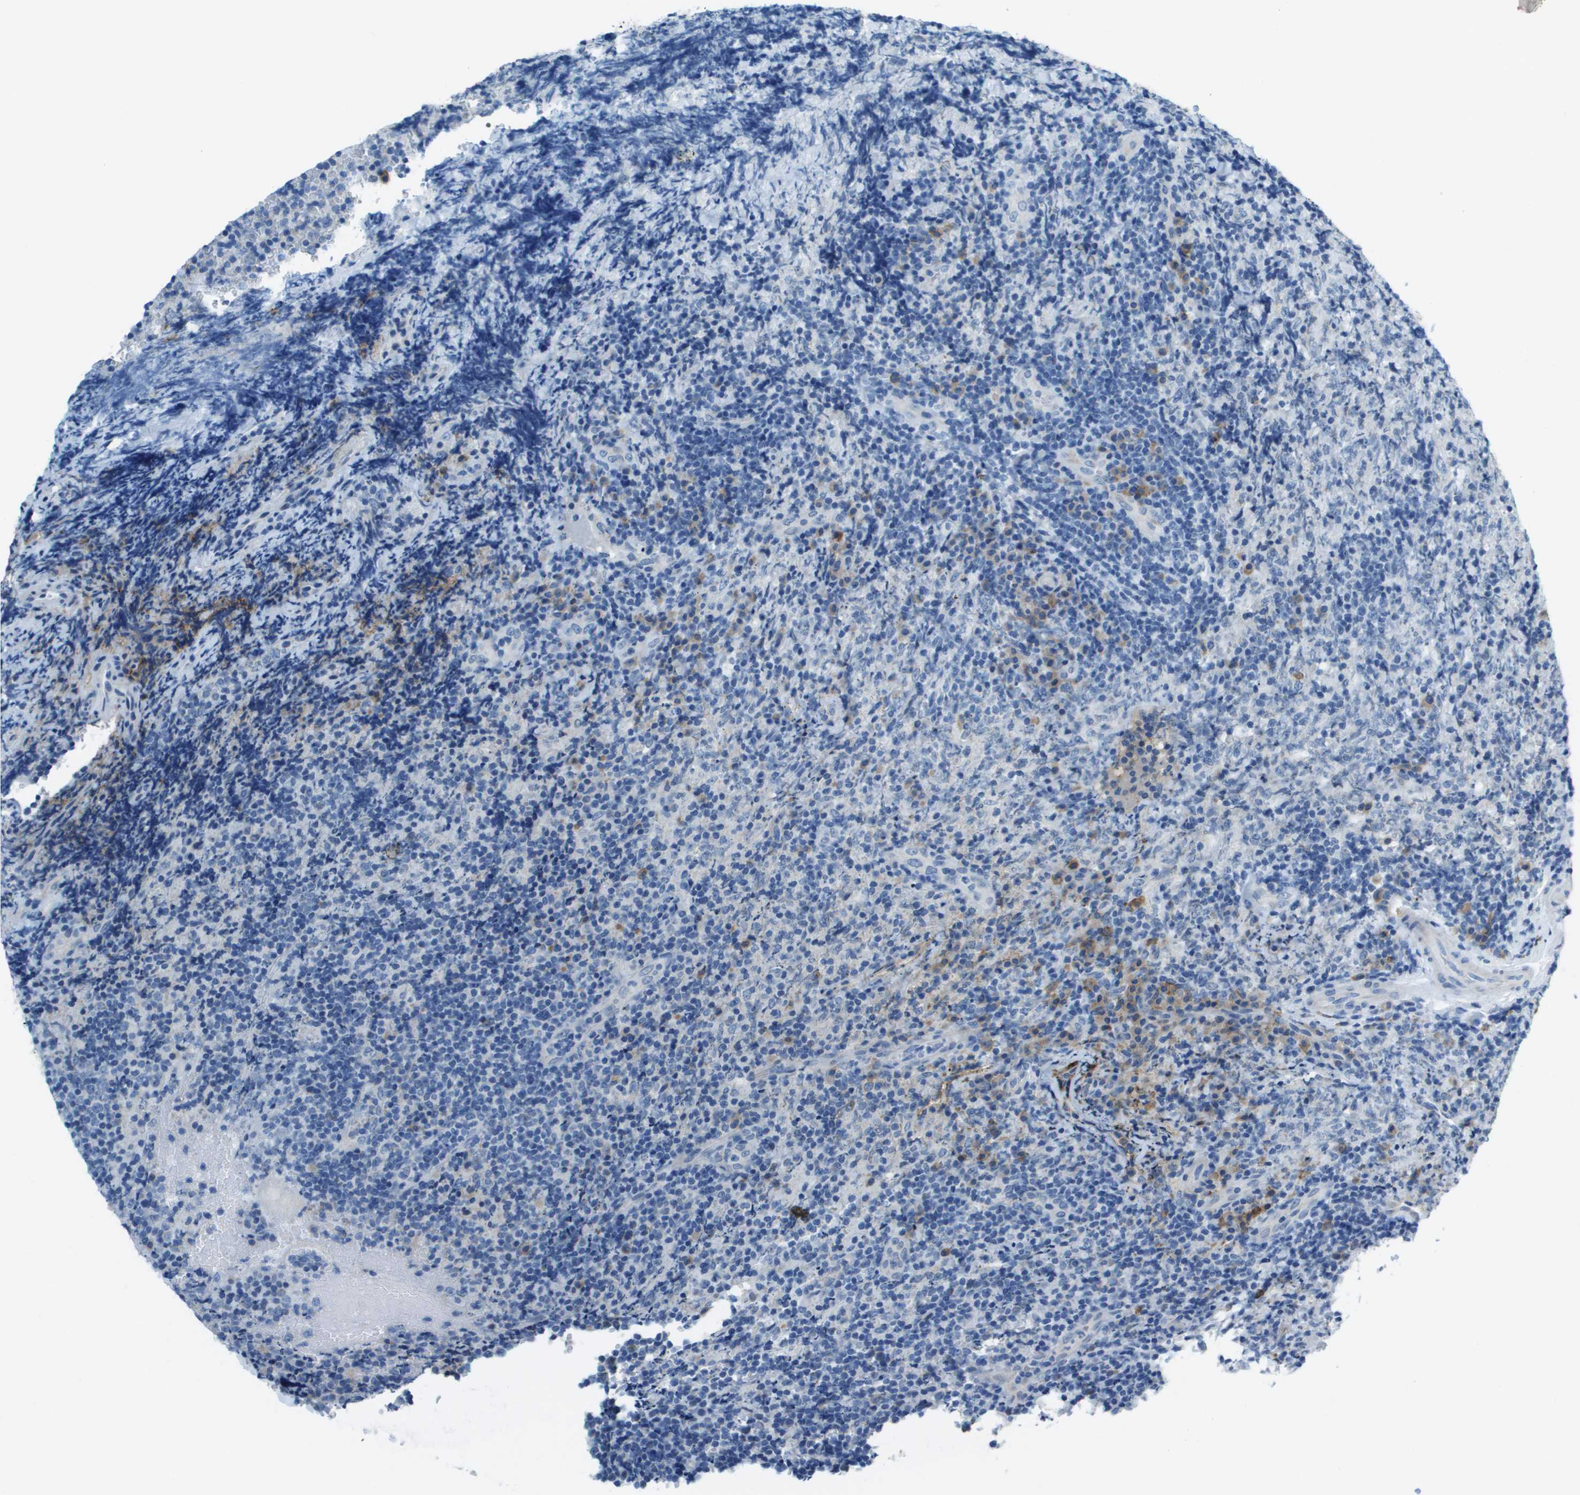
{"staining": {"intensity": "negative", "quantity": "none", "location": "none"}, "tissue": "lymphoma", "cell_type": "Tumor cells", "image_type": "cancer", "snomed": [{"axis": "morphology", "description": "Malignant lymphoma, non-Hodgkin's type, High grade"}, {"axis": "topography", "description": "Tonsil"}], "caption": "Tumor cells are negative for brown protein staining in high-grade malignant lymphoma, non-Hodgkin's type.", "gene": "SDC1", "patient": {"sex": "female", "age": 36}}